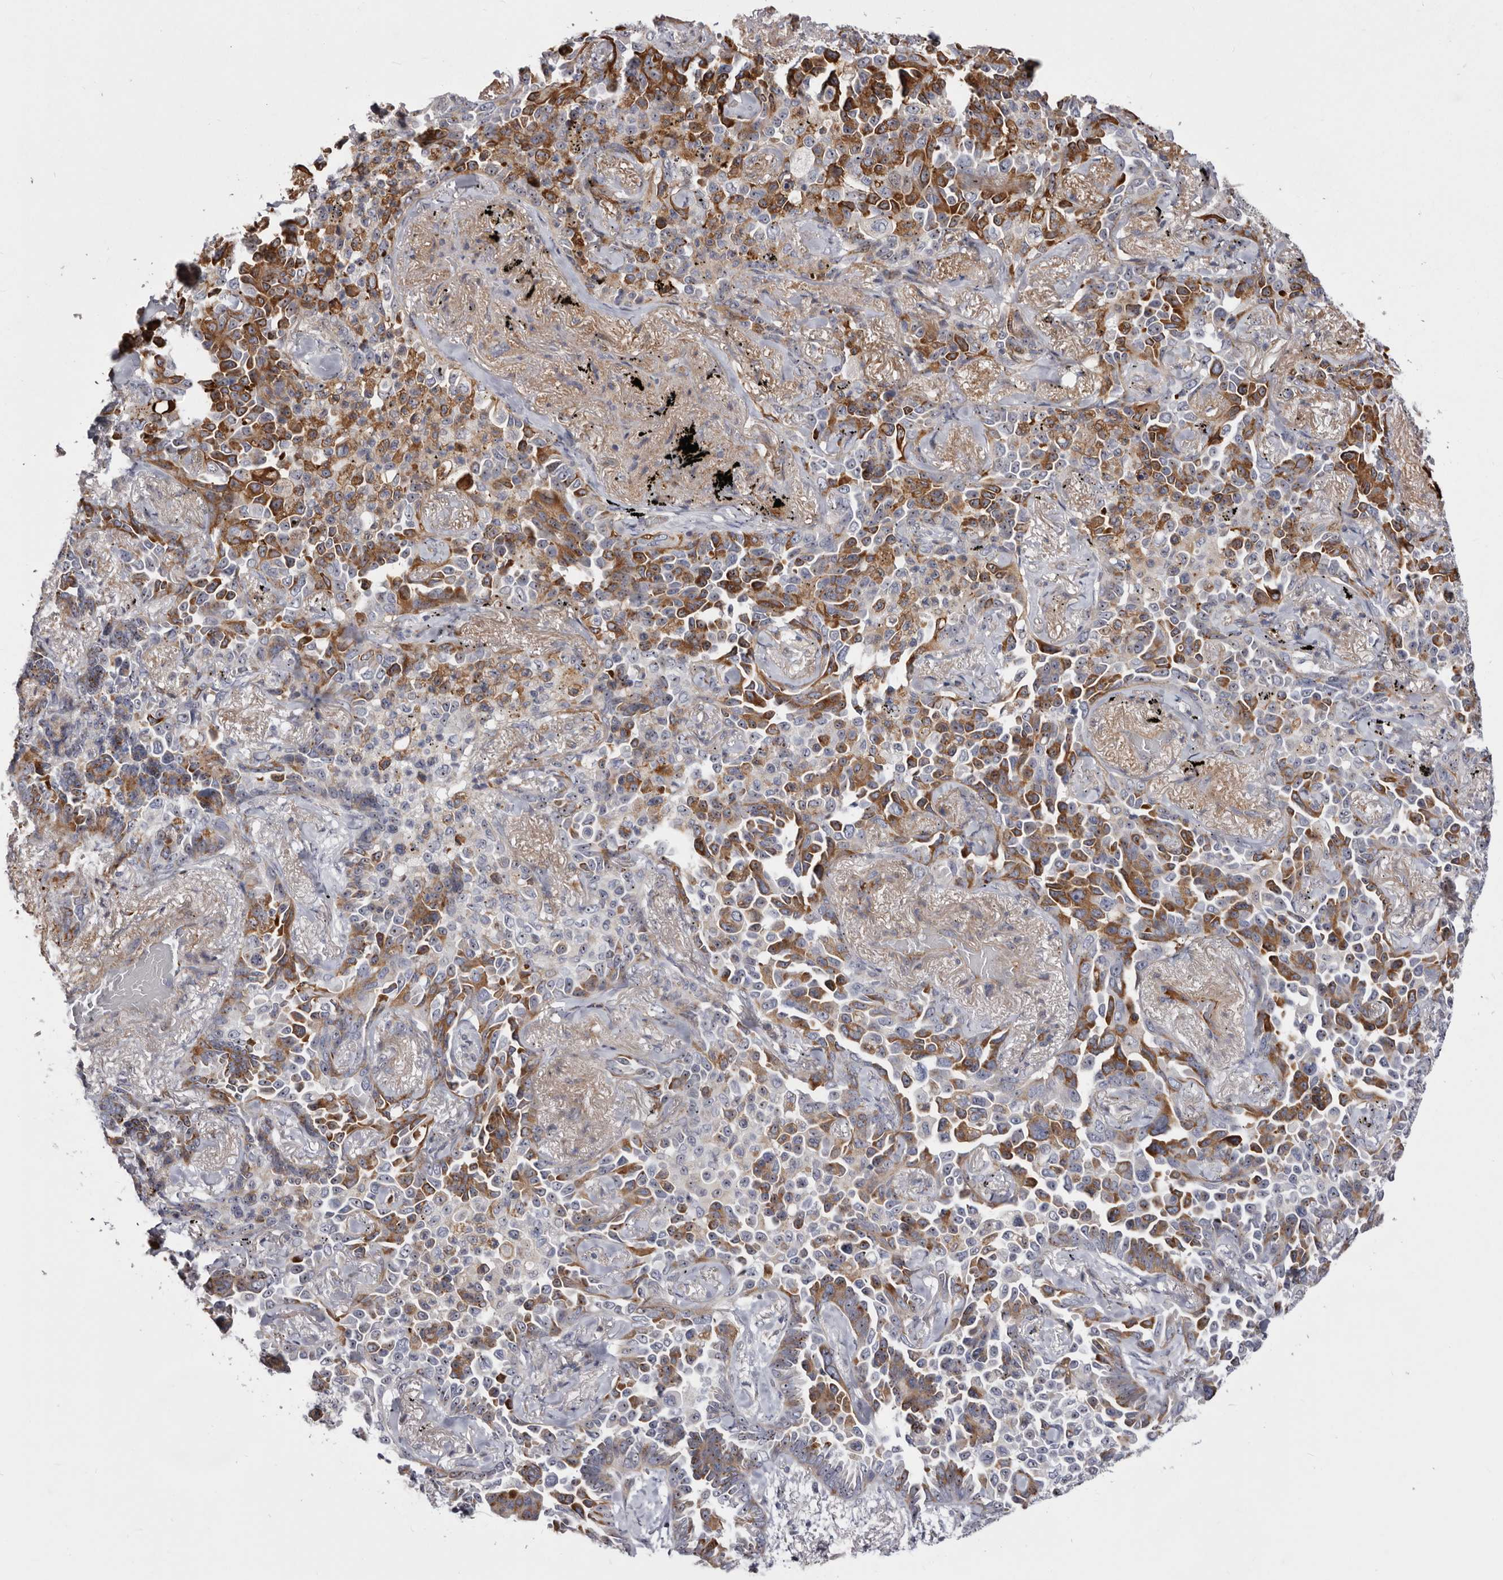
{"staining": {"intensity": "moderate", "quantity": ">75%", "location": "cytoplasmic/membranous"}, "tissue": "lung cancer", "cell_type": "Tumor cells", "image_type": "cancer", "snomed": [{"axis": "morphology", "description": "Adenocarcinoma, NOS"}, {"axis": "topography", "description": "Lung"}], "caption": "This histopathology image demonstrates immunohistochemistry (IHC) staining of lung adenocarcinoma, with medium moderate cytoplasmic/membranous expression in approximately >75% of tumor cells.", "gene": "NUBPL", "patient": {"sex": "female", "age": 67}}